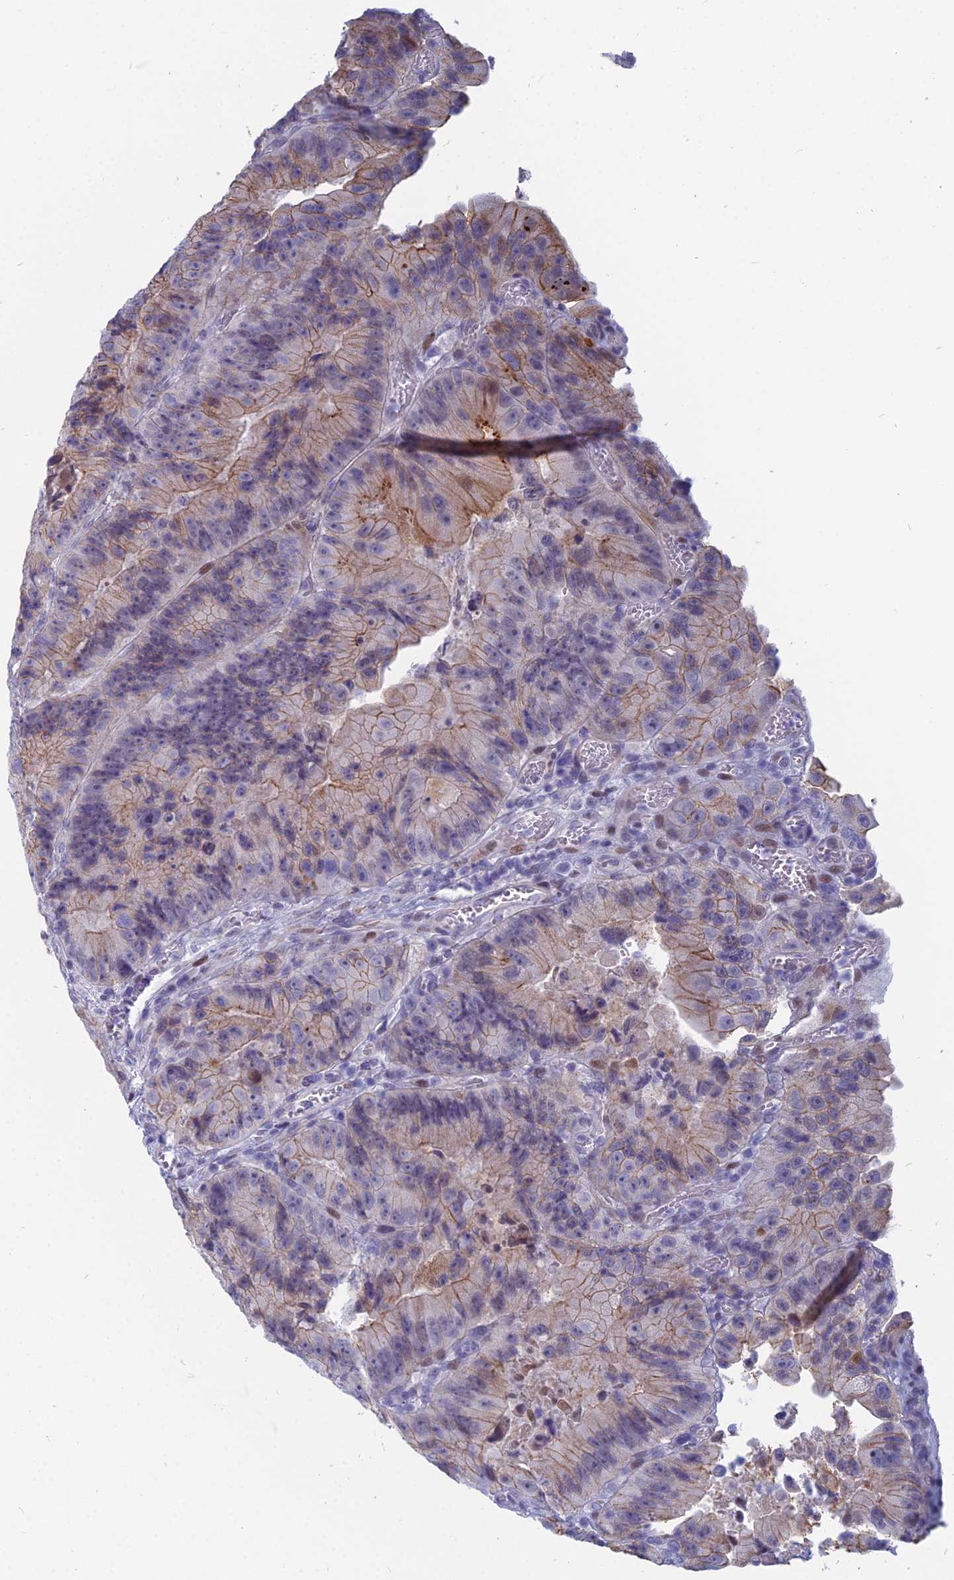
{"staining": {"intensity": "moderate", "quantity": "25%-75%", "location": "cytoplasmic/membranous"}, "tissue": "colorectal cancer", "cell_type": "Tumor cells", "image_type": "cancer", "snomed": [{"axis": "morphology", "description": "Adenocarcinoma, NOS"}, {"axis": "topography", "description": "Colon"}], "caption": "A brown stain labels moderate cytoplasmic/membranous staining of a protein in human adenocarcinoma (colorectal) tumor cells. The protein is shown in brown color, while the nuclei are stained blue.", "gene": "MYBPC2", "patient": {"sex": "female", "age": 86}}